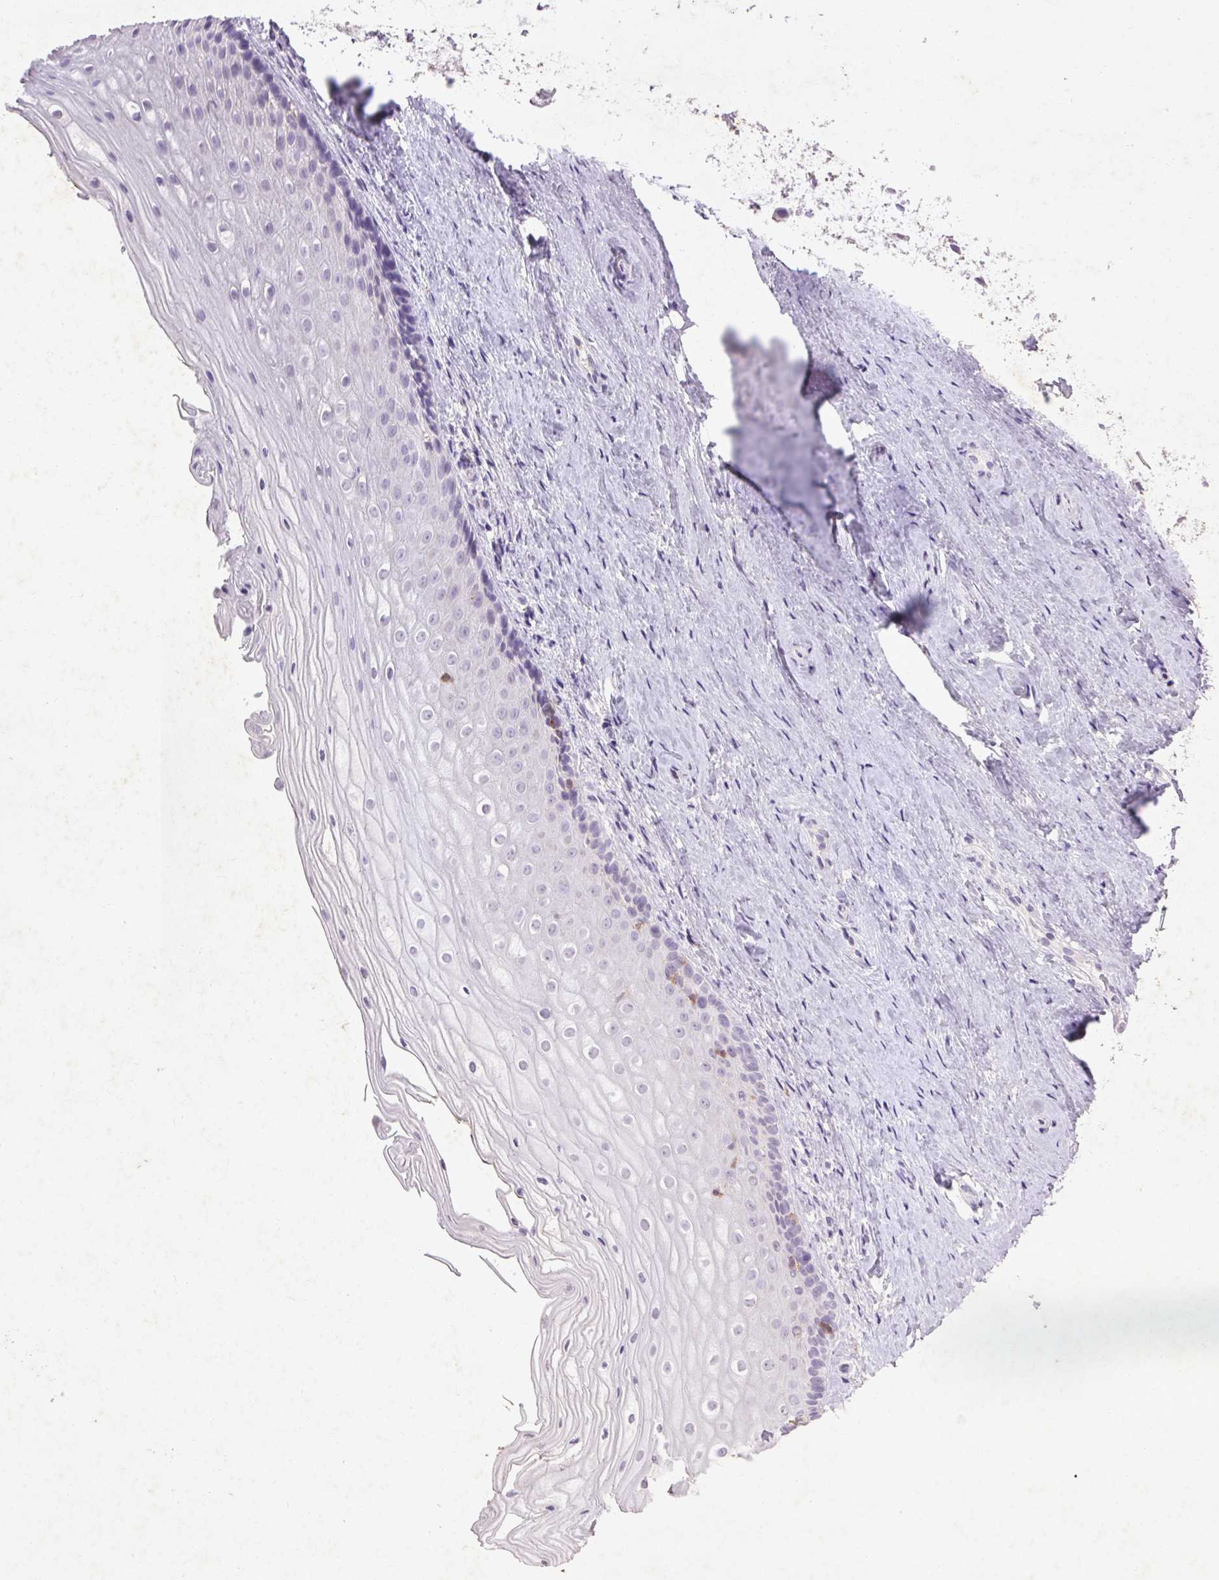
{"staining": {"intensity": "negative", "quantity": "none", "location": "none"}, "tissue": "vagina", "cell_type": "Squamous epithelial cells", "image_type": "normal", "snomed": [{"axis": "morphology", "description": "Normal tissue, NOS"}, {"axis": "topography", "description": "Vagina"}], "caption": "DAB immunohistochemical staining of benign human vagina exhibits no significant positivity in squamous epithelial cells.", "gene": "FNDC7", "patient": {"sex": "female", "age": 52}}